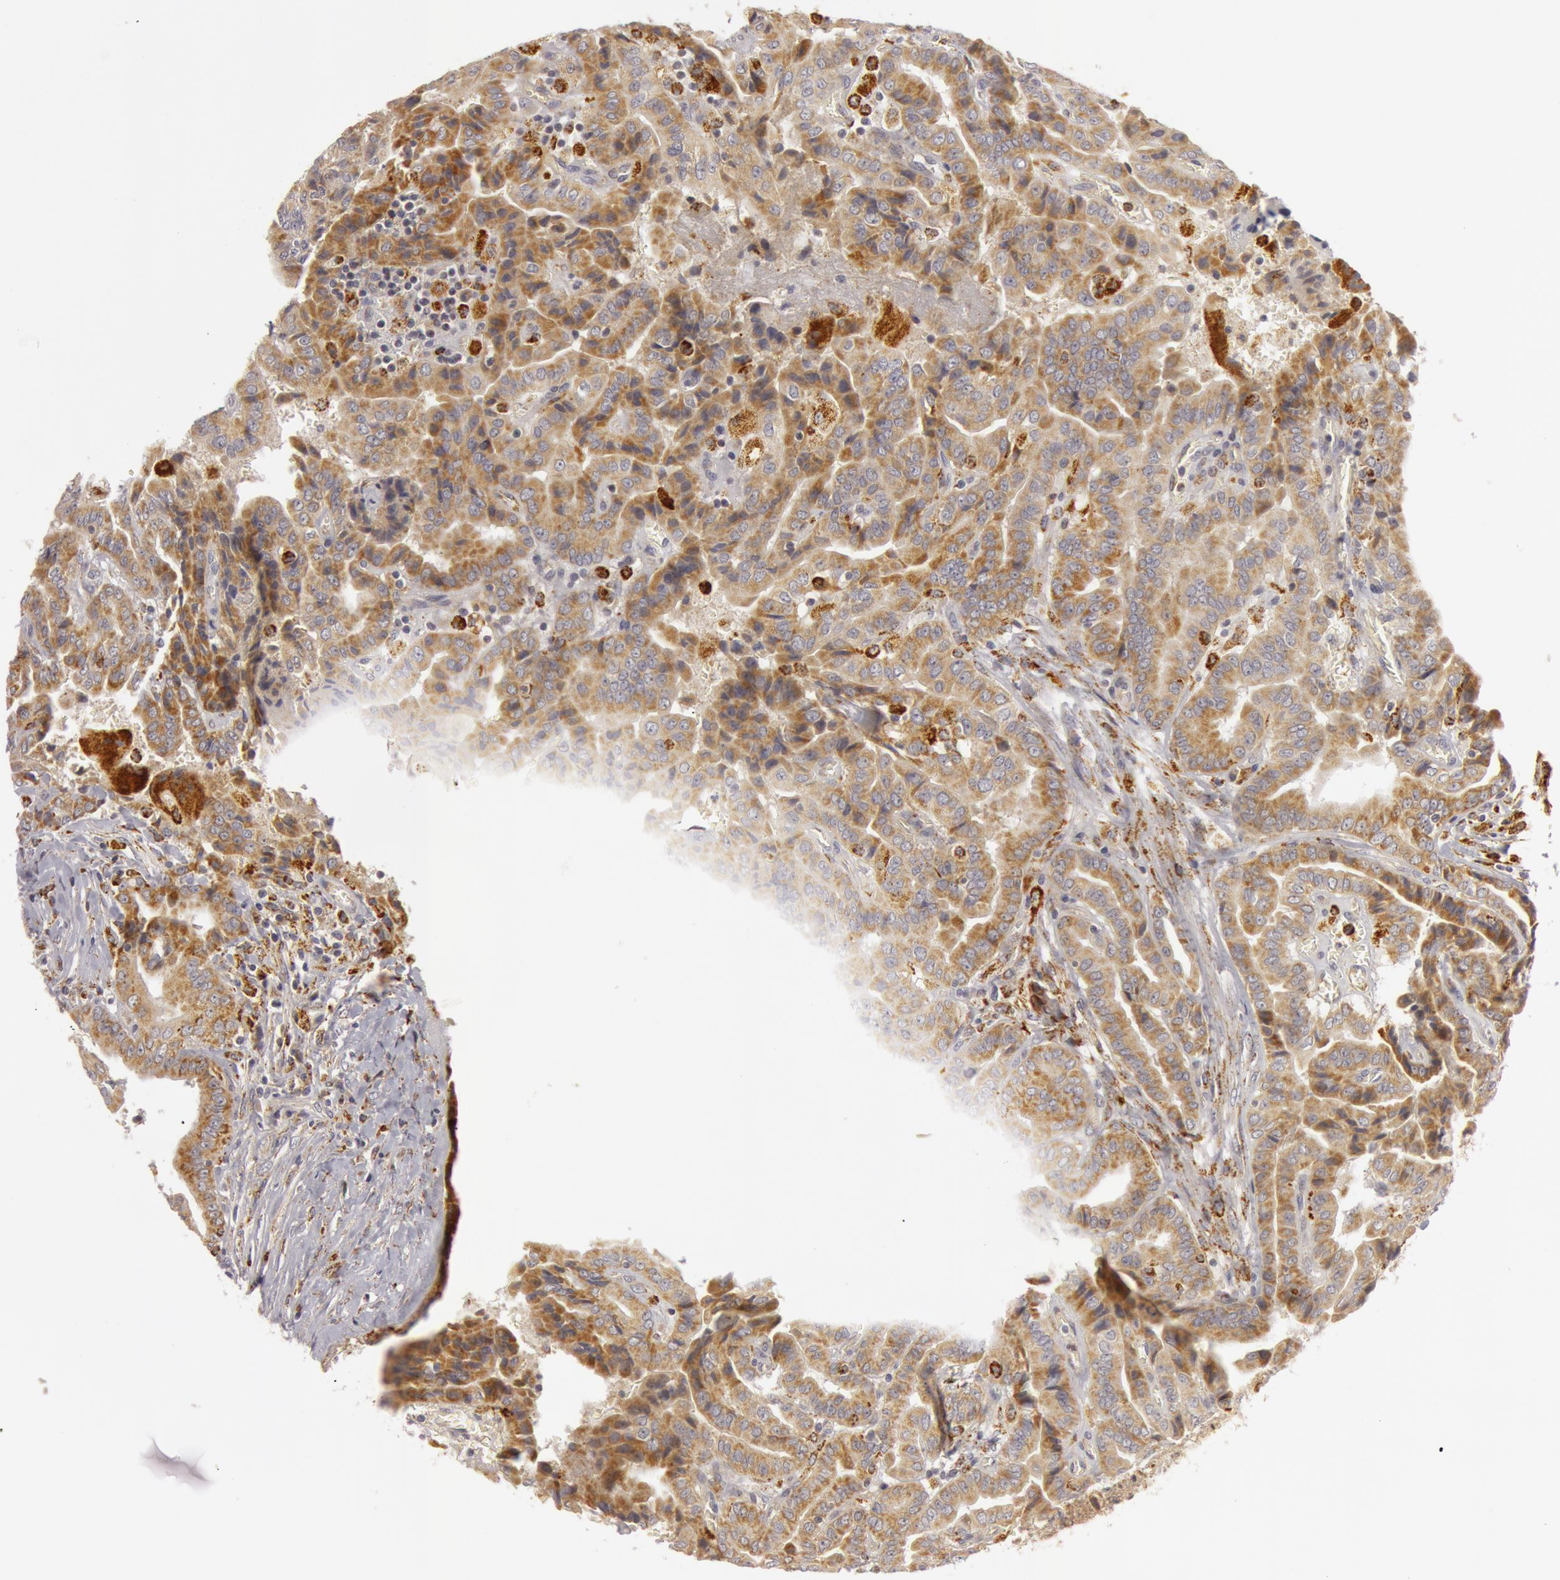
{"staining": {"intensity": "moderate", "quantity": ">75%", "location": "cytoplasmic/membranous"}, "tissue": "thyroid cancer", "cell_type": "Tumor cells", "image_type": "cancer", "snomed": [{"axis": "morphology", "description": "Papillary adenocarcinoma, NOS"}, {"axis": "topography", "description": "Thyroid gland"}], "caption": "DAB (3,3'-diaminobenzidine) immunohistochemical staining of human thyroid cancer (papillary adenocarcinoma) exhibits moderate cytoplasmic/membranous protein staining in about >75% of tumor cells. The protein of interest is stained brown, and the nuclei are stained in blue (DAB IHC with brightfield microscopy, high magnification).", "gene": "C7", "patient": {"sex": "female", "age": 71}}